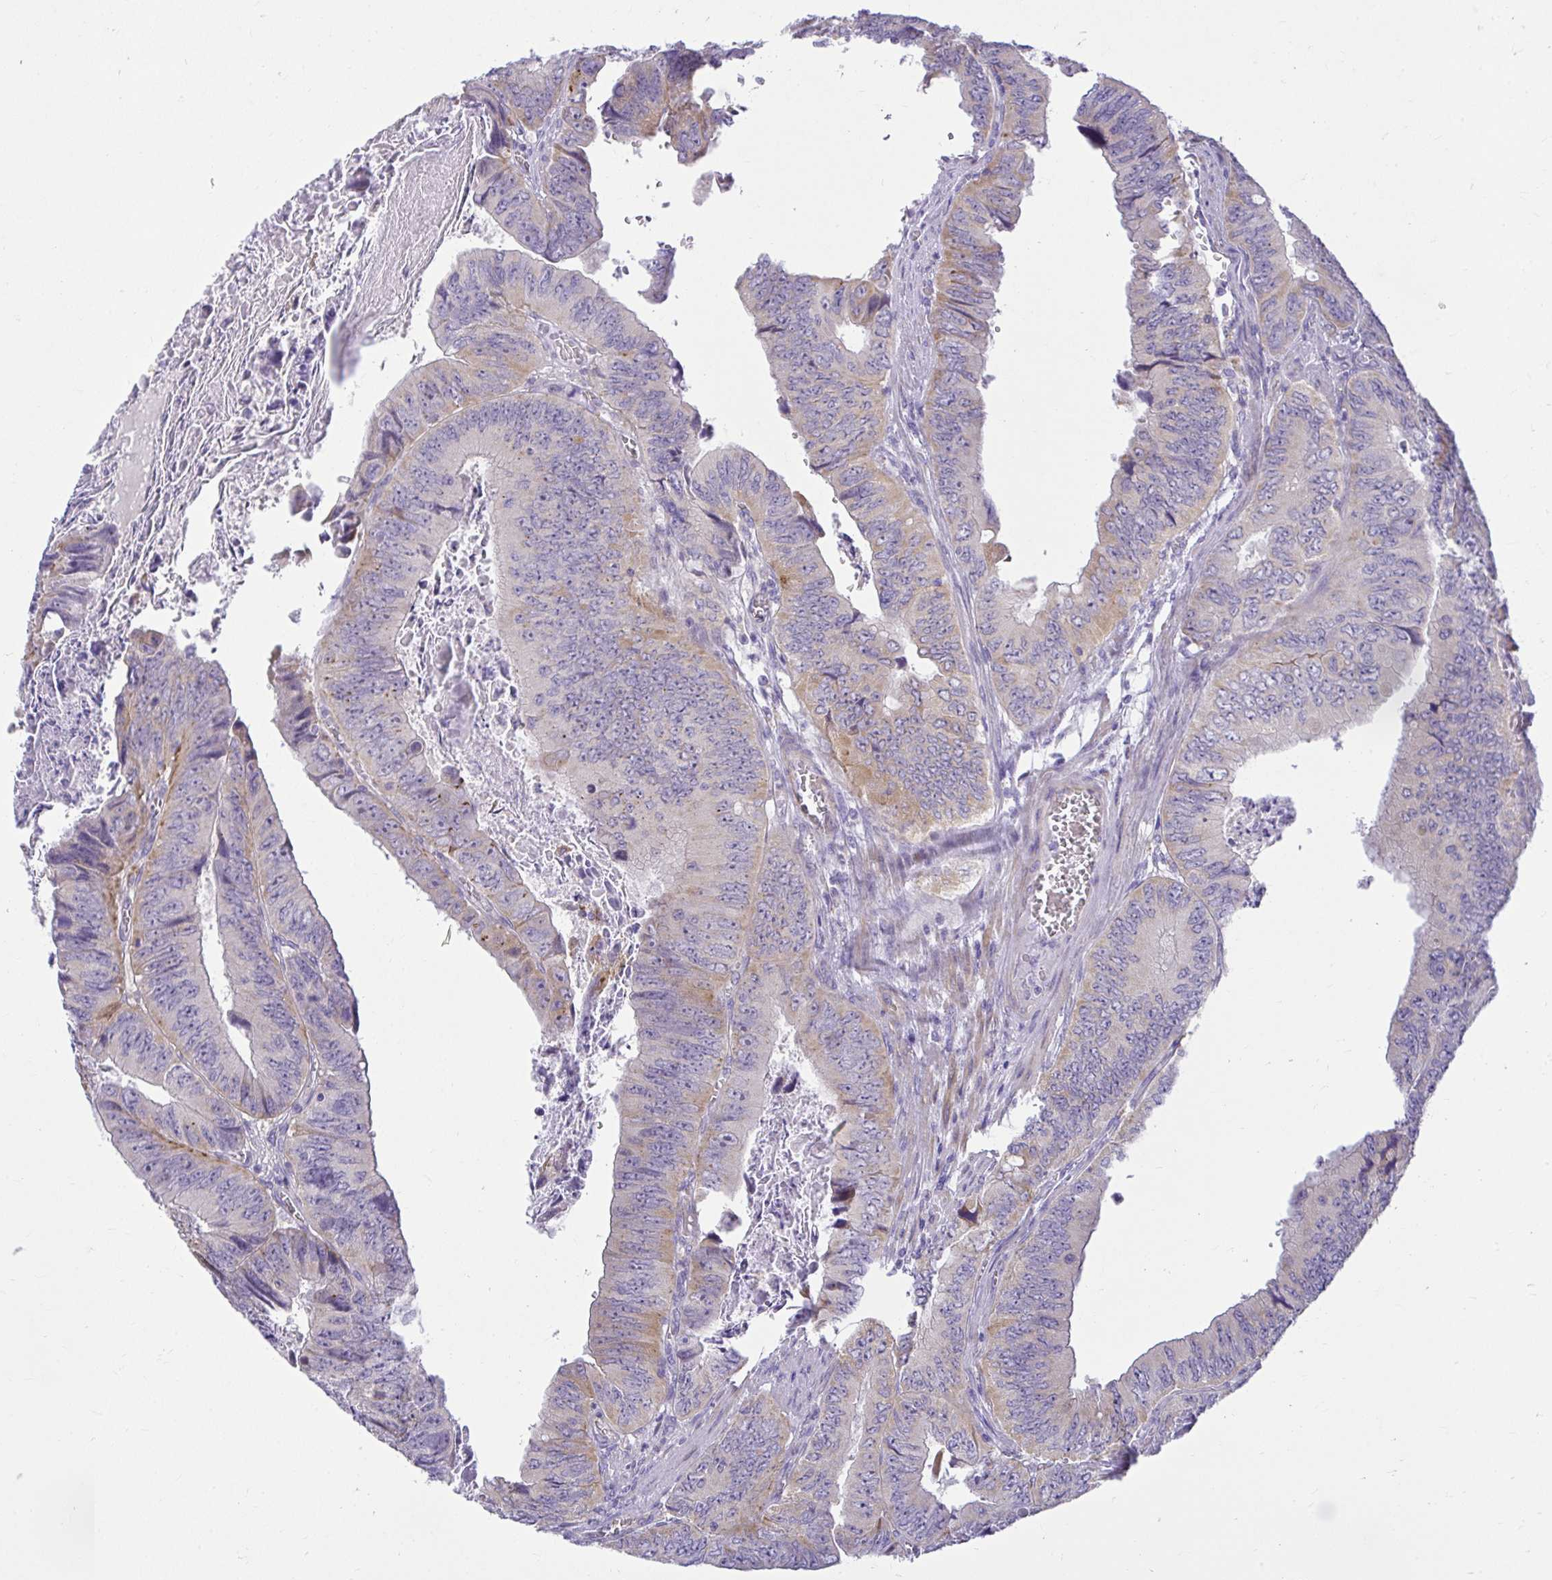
{"staining": {"intensity": "weak", "quantity": "25%-75%", "location": "cytoplasmic/membranous"}, "tissue": "colorectal cancer", "cell_type": "Tumor cells", "image_type": "cancer", "snomed": [{"axis": "morphology", "description": "Adenocarcinoma, NOS"}, {"axis": "topography", "description": "Colon"}], "caption": "Immunohistochemistry micrograph of neoplastic tissue: human adenocarcinoma (colorectal) stained using immunohistochemistry (IHC) shows low levels of weak protein expression localized specifically in the cytoplasmic/membranous of tumor cells, appearing as a cytoplasmic/membranous brown color.", "gene": "PKN3", "patient": {"sex": "female", "age": 84}}